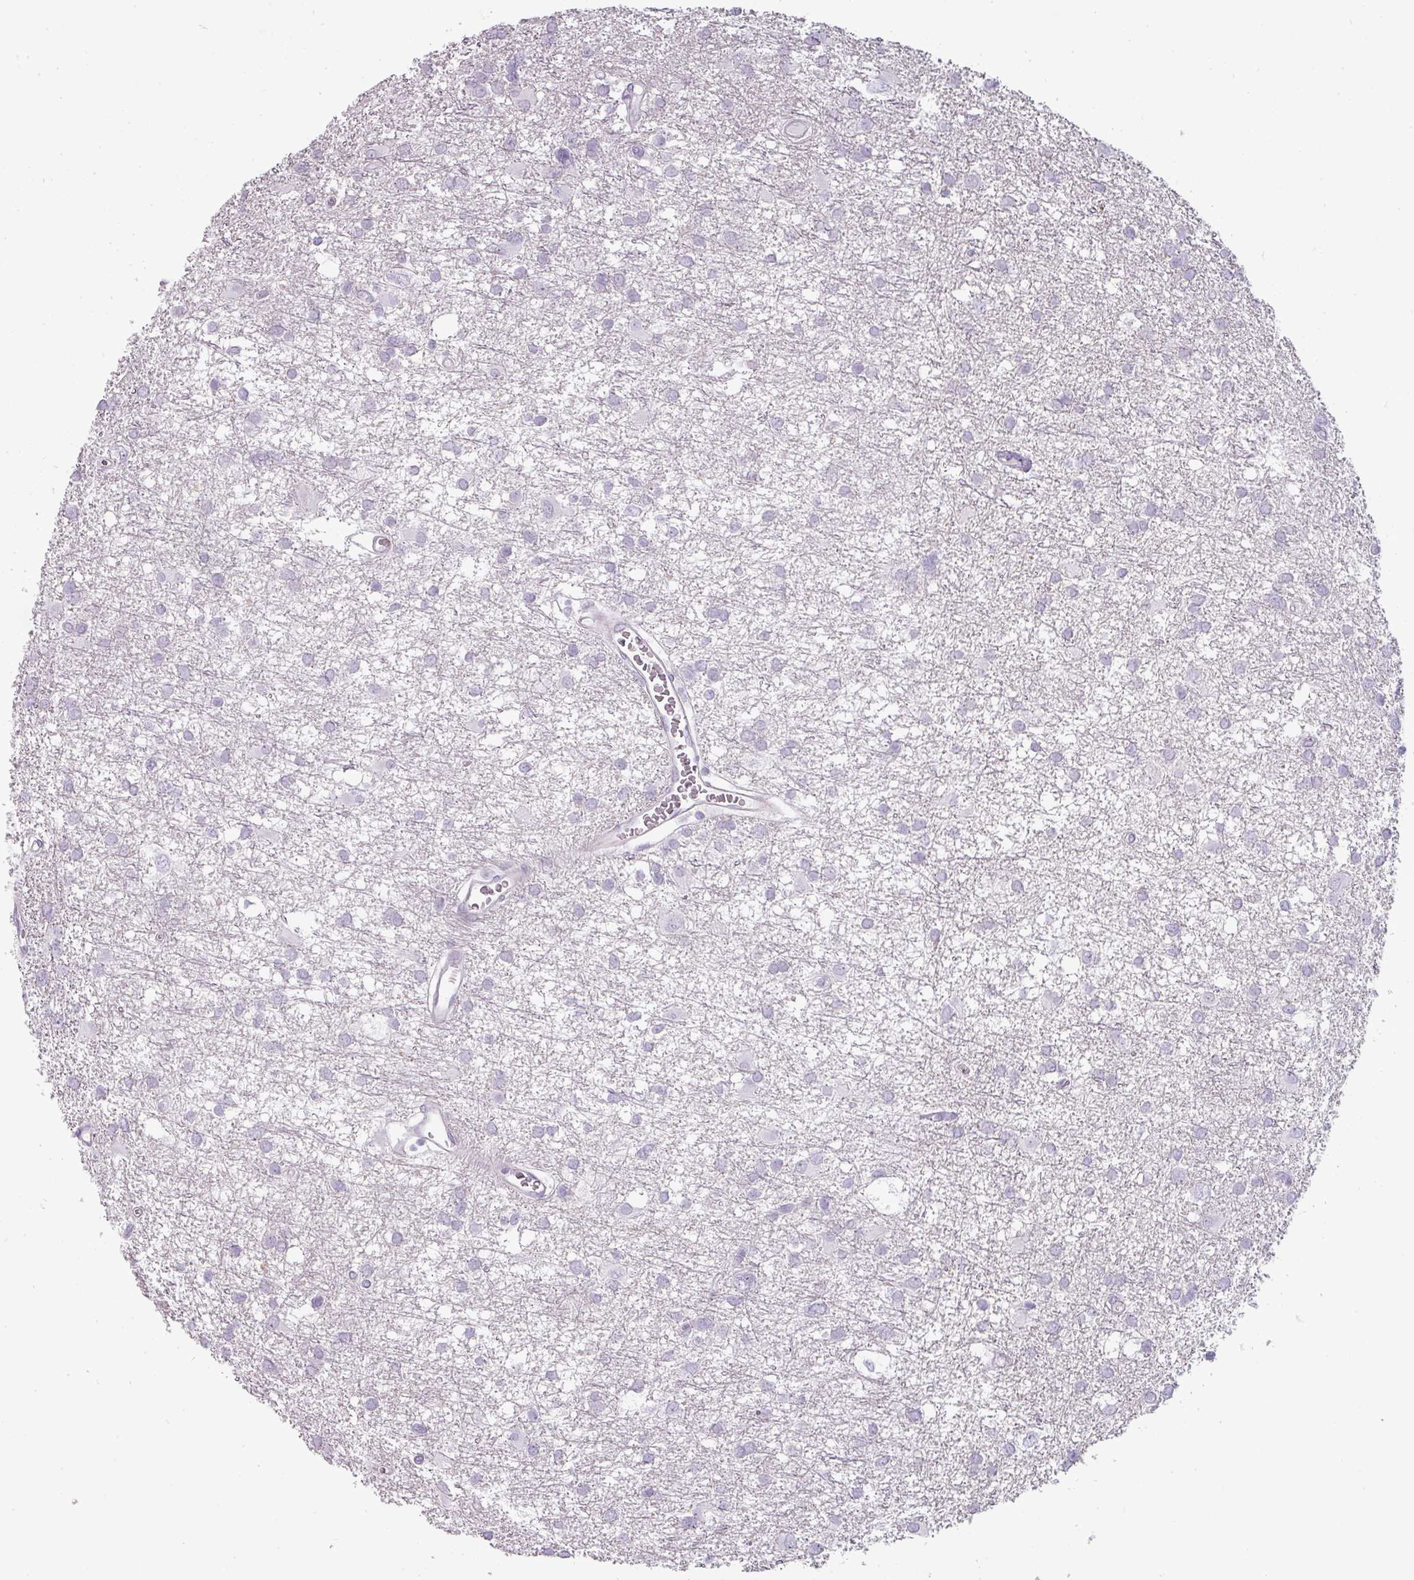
{"staining": {"intensity": "negative", "quantity": "none", "location": "none"}, "tissue": "glioma", "cell_type": "Tumor cells", "image_type": "cancer", "snomed": [{"axis": "morphology", "description": "Glioma, malignant, High grade"}, {"axis": "topography", "description": "Brain"}], "caption": "IHC of human glioma displays no positivity in tumor cells. Brightfield microscopy of immunohistochemistry stained with DAB (3,3'-diaminobenzidine) (brown) and hematoxylin (blue), captured at high magnification.", "gene": "CHRDL1", "patient": {"sex": "male", "age": 61}}